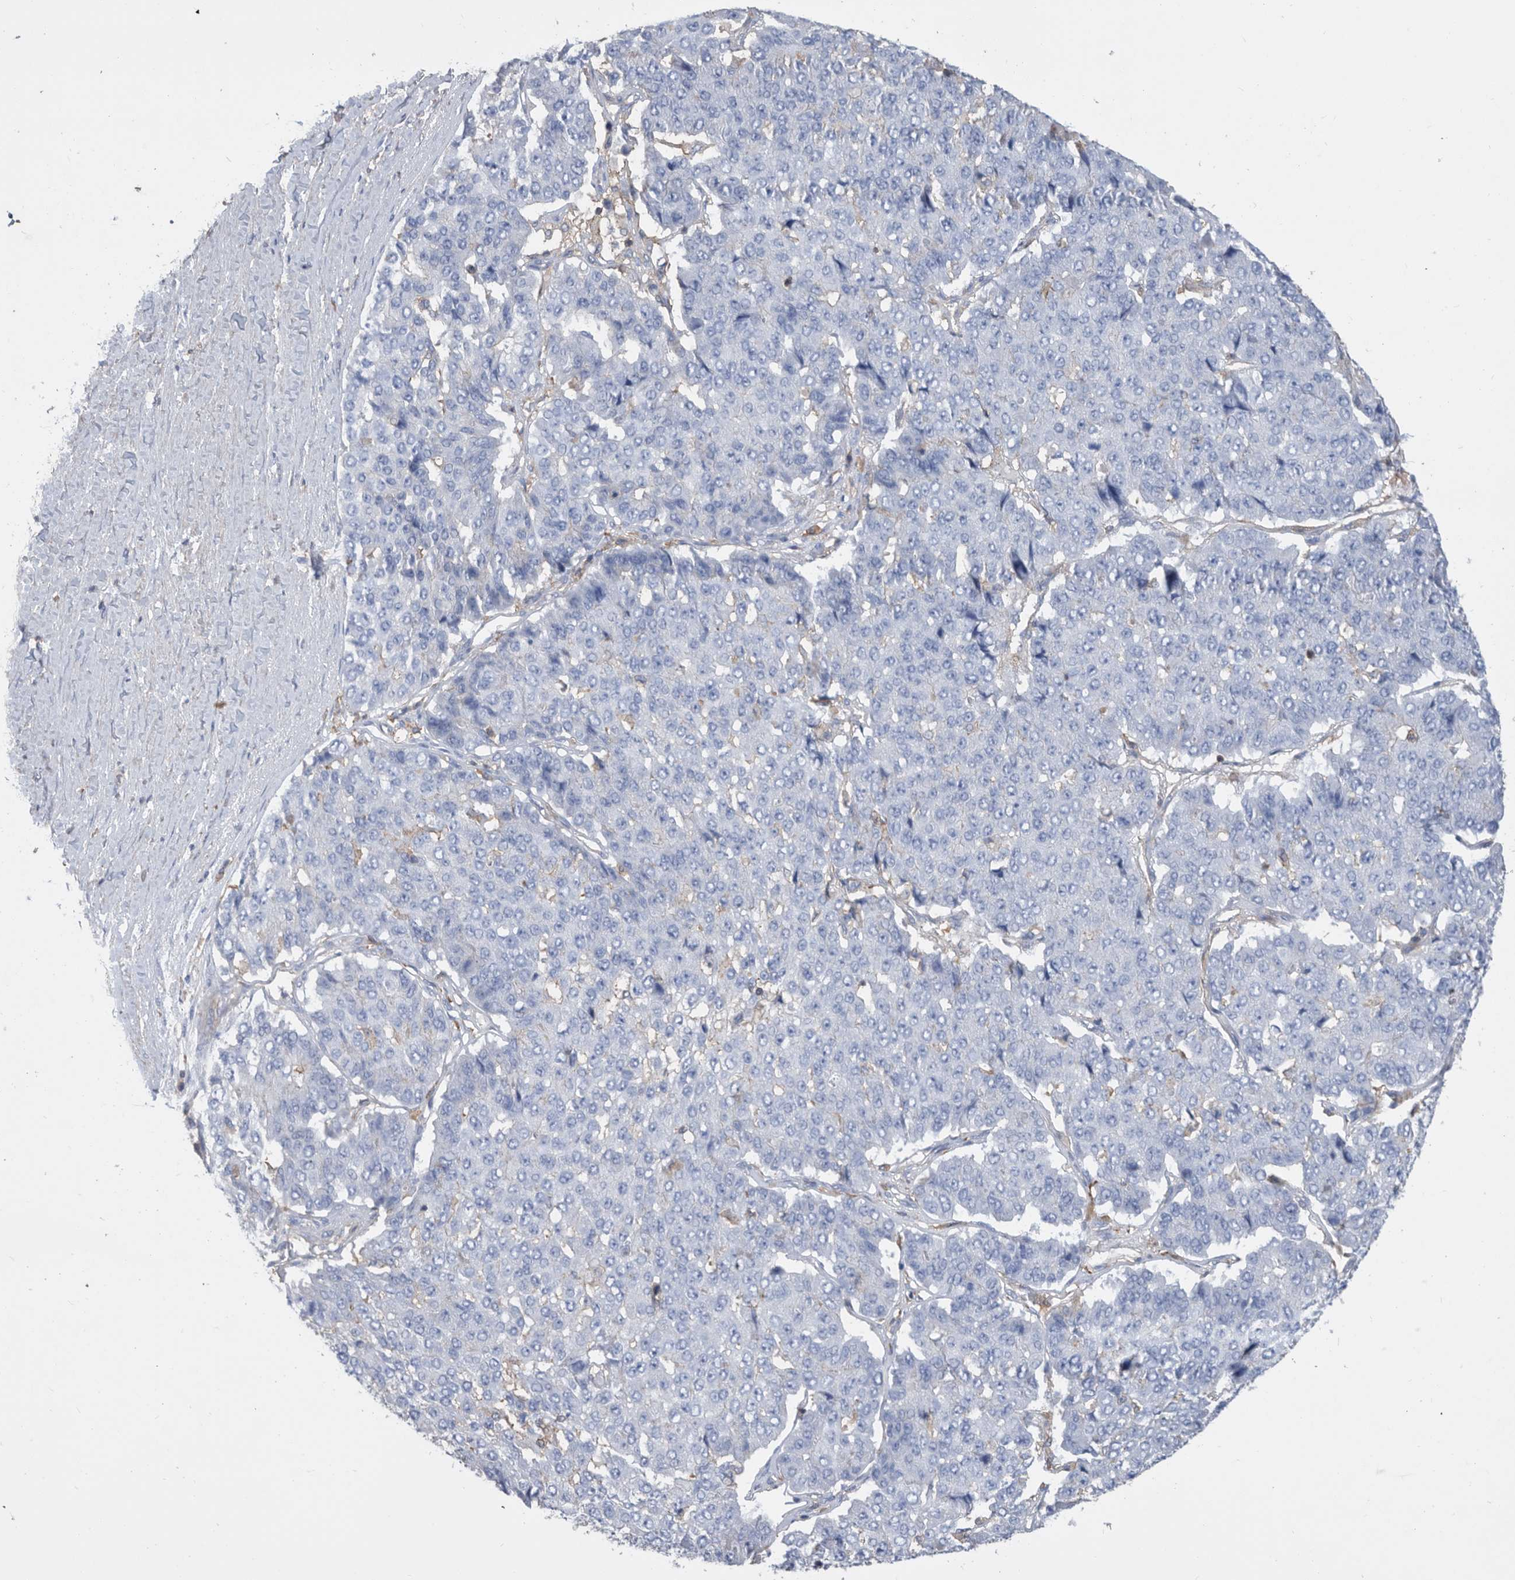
{"staining": {"intensity": "negative", "quantity": "none", "location": "none"}, "tissue": "pancreatic cancer", "cell_type": "Tumor cells", "image_type": "cancer", "snomed": [{"axis": "morphology", "description": "Adenocarcinoma, NOS"}, {"axis": "topography", "description": "Pancreas"}], "caption": "Pancreatic cancer (adenocarcinoma) was stained to show a protein in brown. There is no significant expression in tumor cells.", "gene": "MS4A4A", "patient": {"sex": "male", "age": 50}}